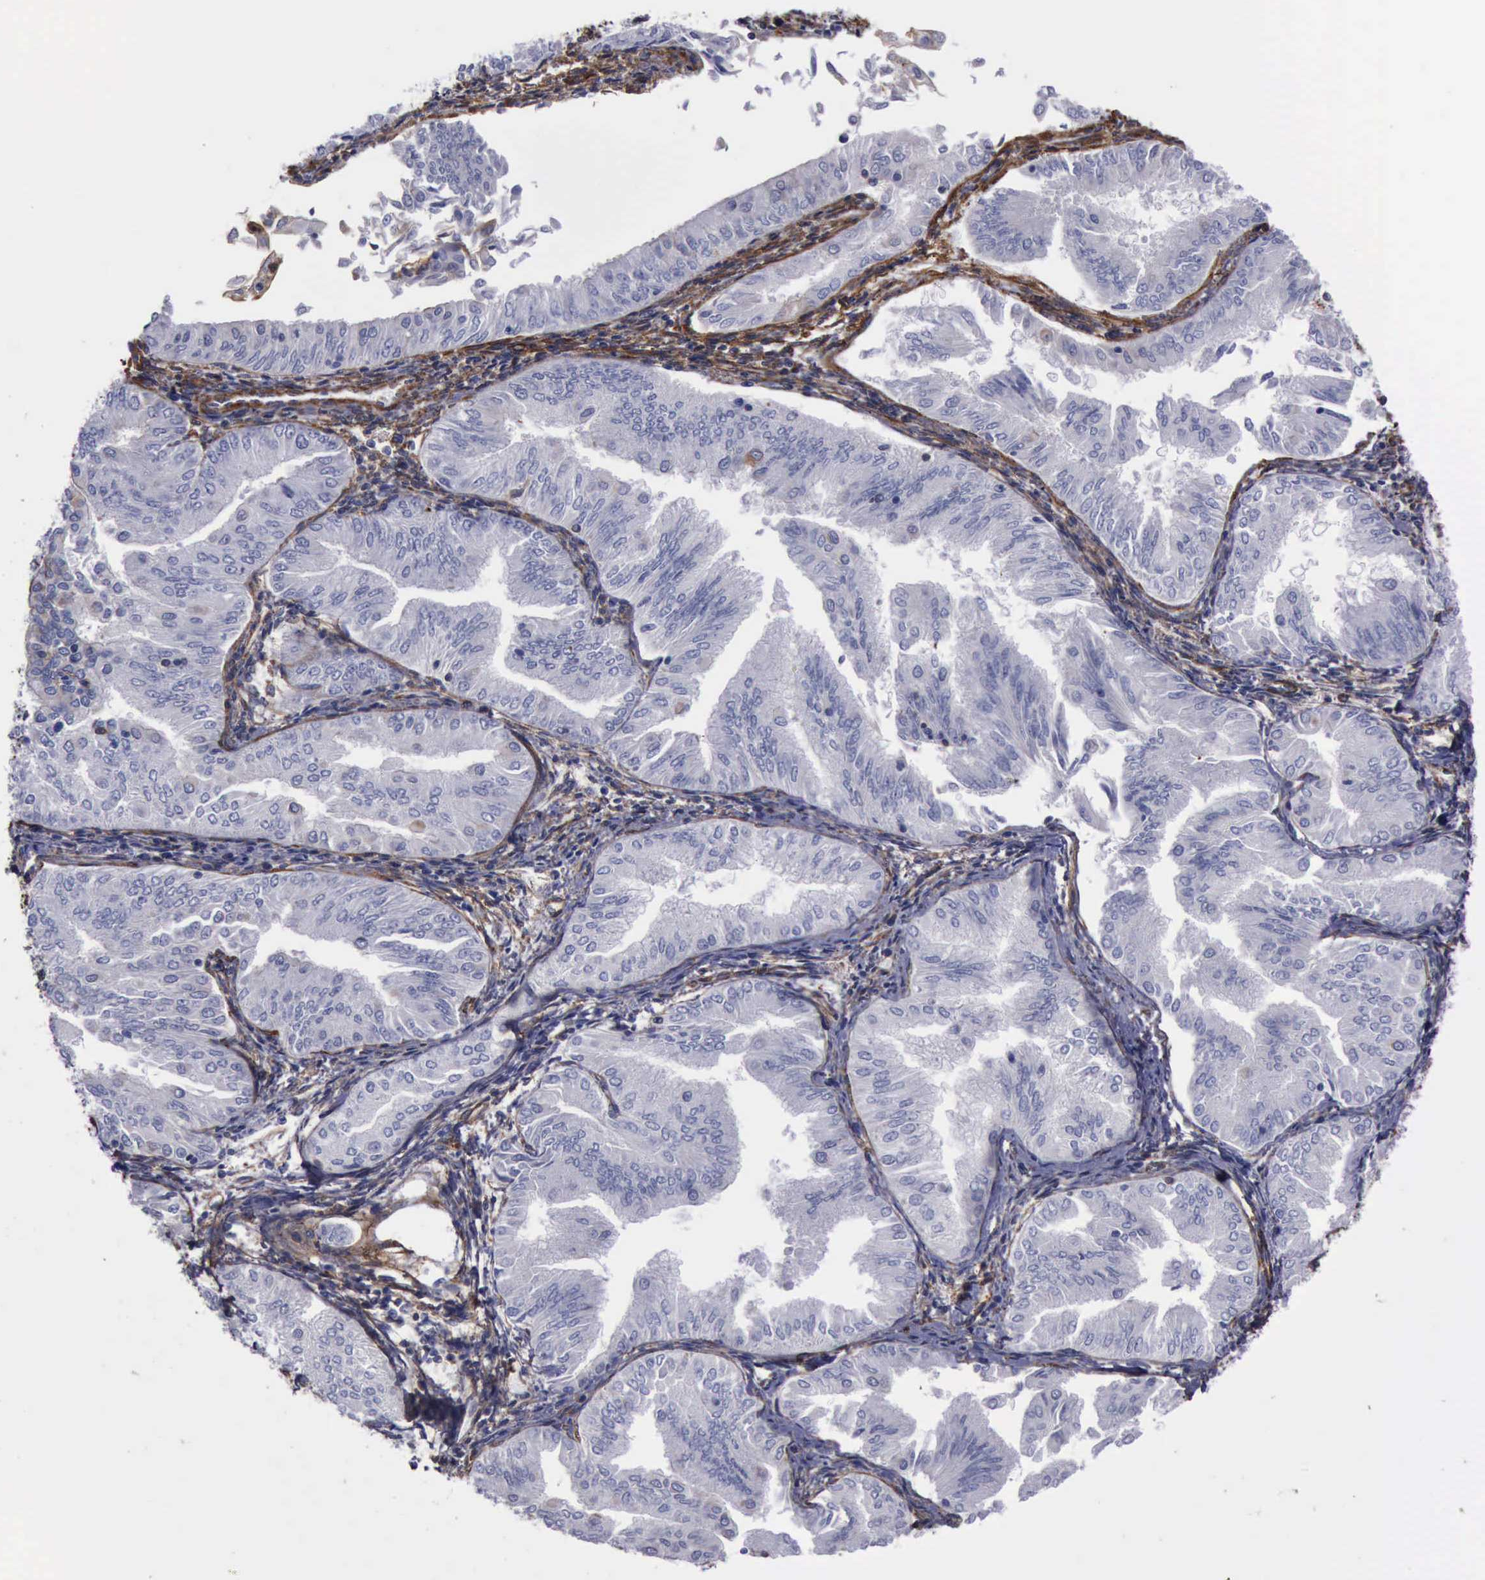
{"staining": {"intensity": "negative", "quantity": "none", "location": "none"}, "tissue": "endometrial cancer", "cell_type": "Tumor cells", "image_type": "cancer", "snomed": [{"axis": "morphology", "description": "Adenocarcinoma, NOS"}, {"axis": "topography", "description": "Endometrium"}], "caption": "Immunohistochemical staining of adenocarcinoma (endometrial) shows no significant expression in tumor cells.", "gene": "FLNA", "patient": {"sex": "female", "age": 53}}